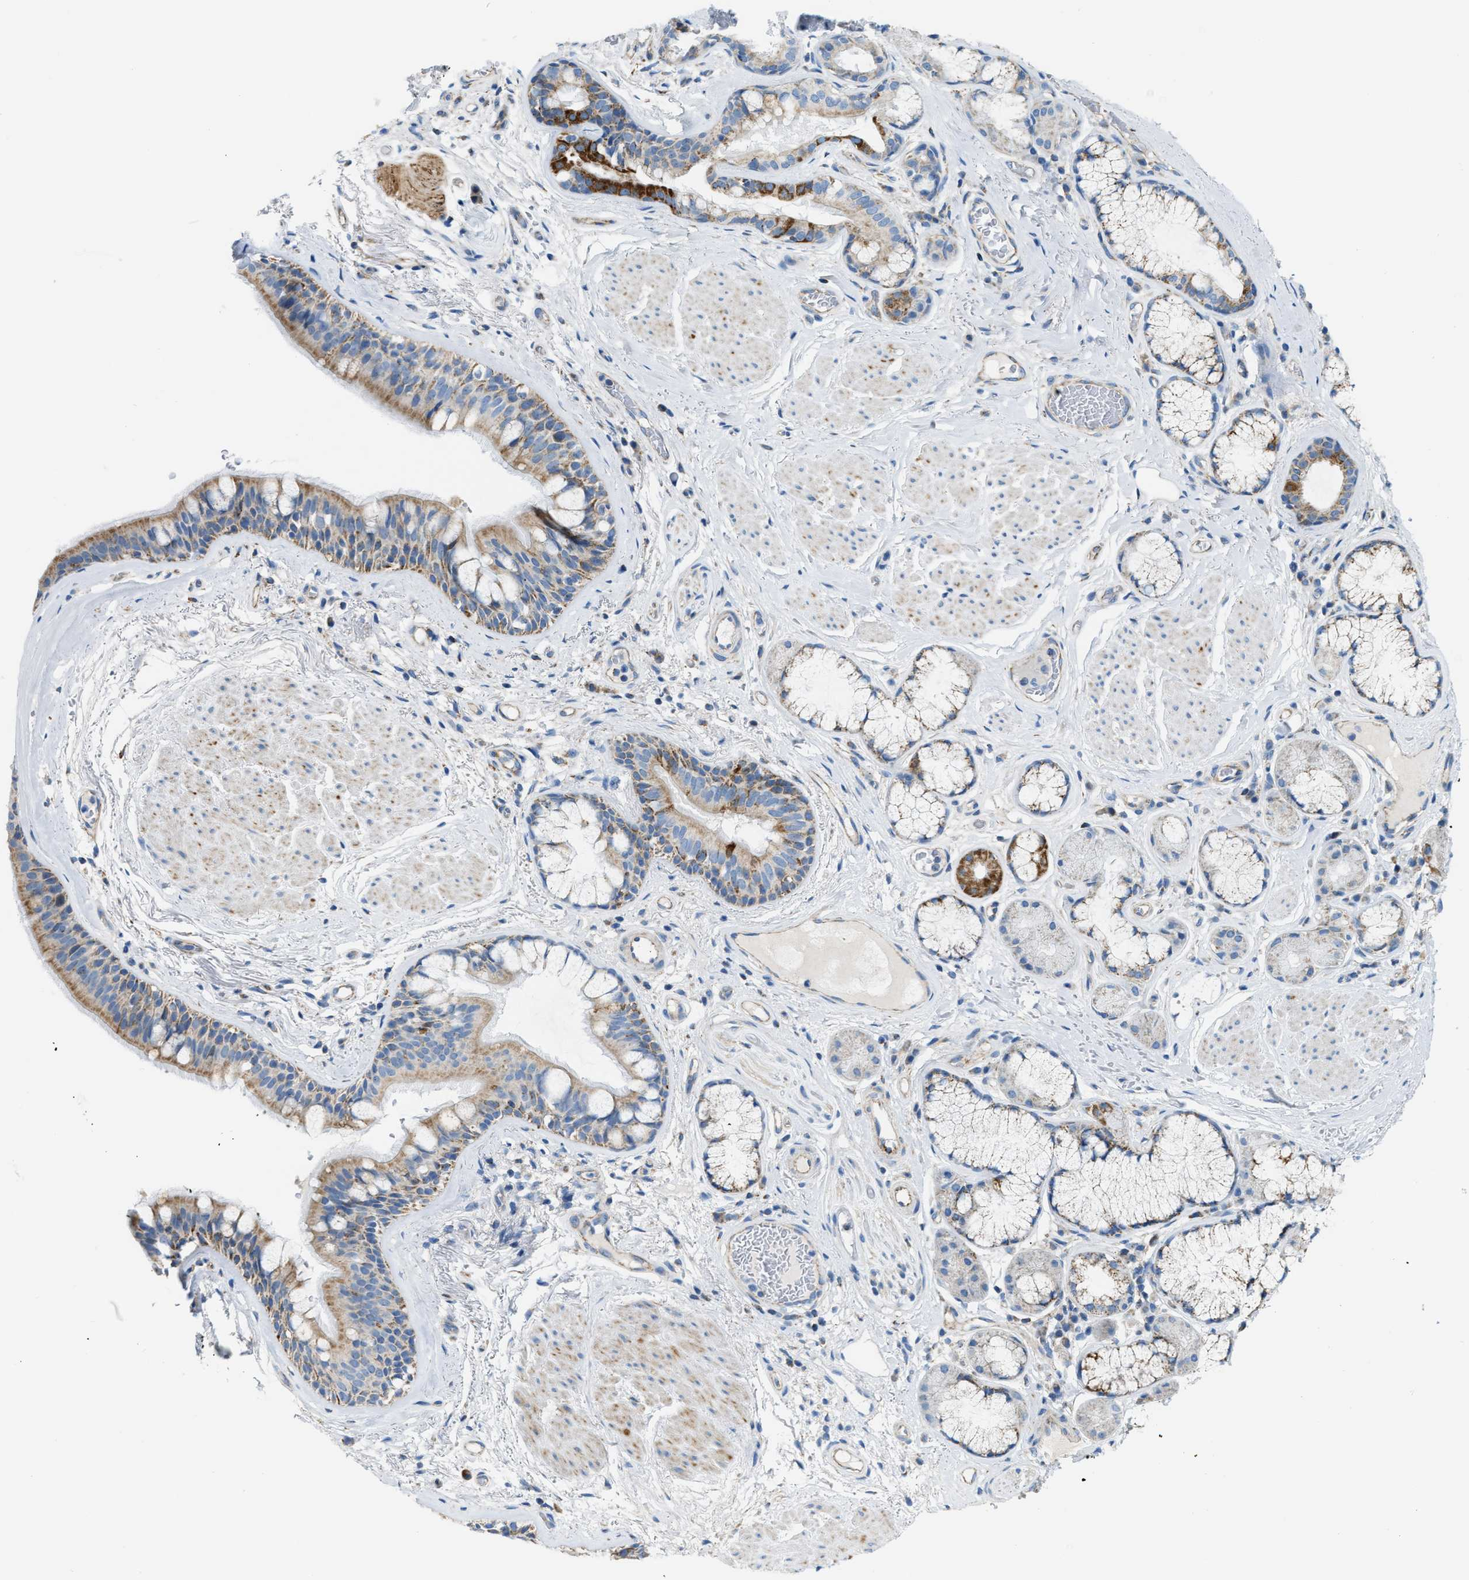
{"staining": {"intensity": "weak", "quantity": ">75%", "location": "cytoplasmic/membranous"}, "tissue": "bronchus", "cell_type": "Respiratory epithelial cells", "image_type": "normal", "snomed": [{"axis": "morphology", "description": "Normal tissue, NOS"}, {"axis": "topography", "description": "Cartilage tissue"}], "caption": "The histopathology image shows immunohistochemical staining of normal bronchus. There is weak cytoplasmic/membranous staining is appreciated in about >75% of respiratory epithelial cells.", "gene": "JADE1", "patient": {"sex": "female", "age": 63}}